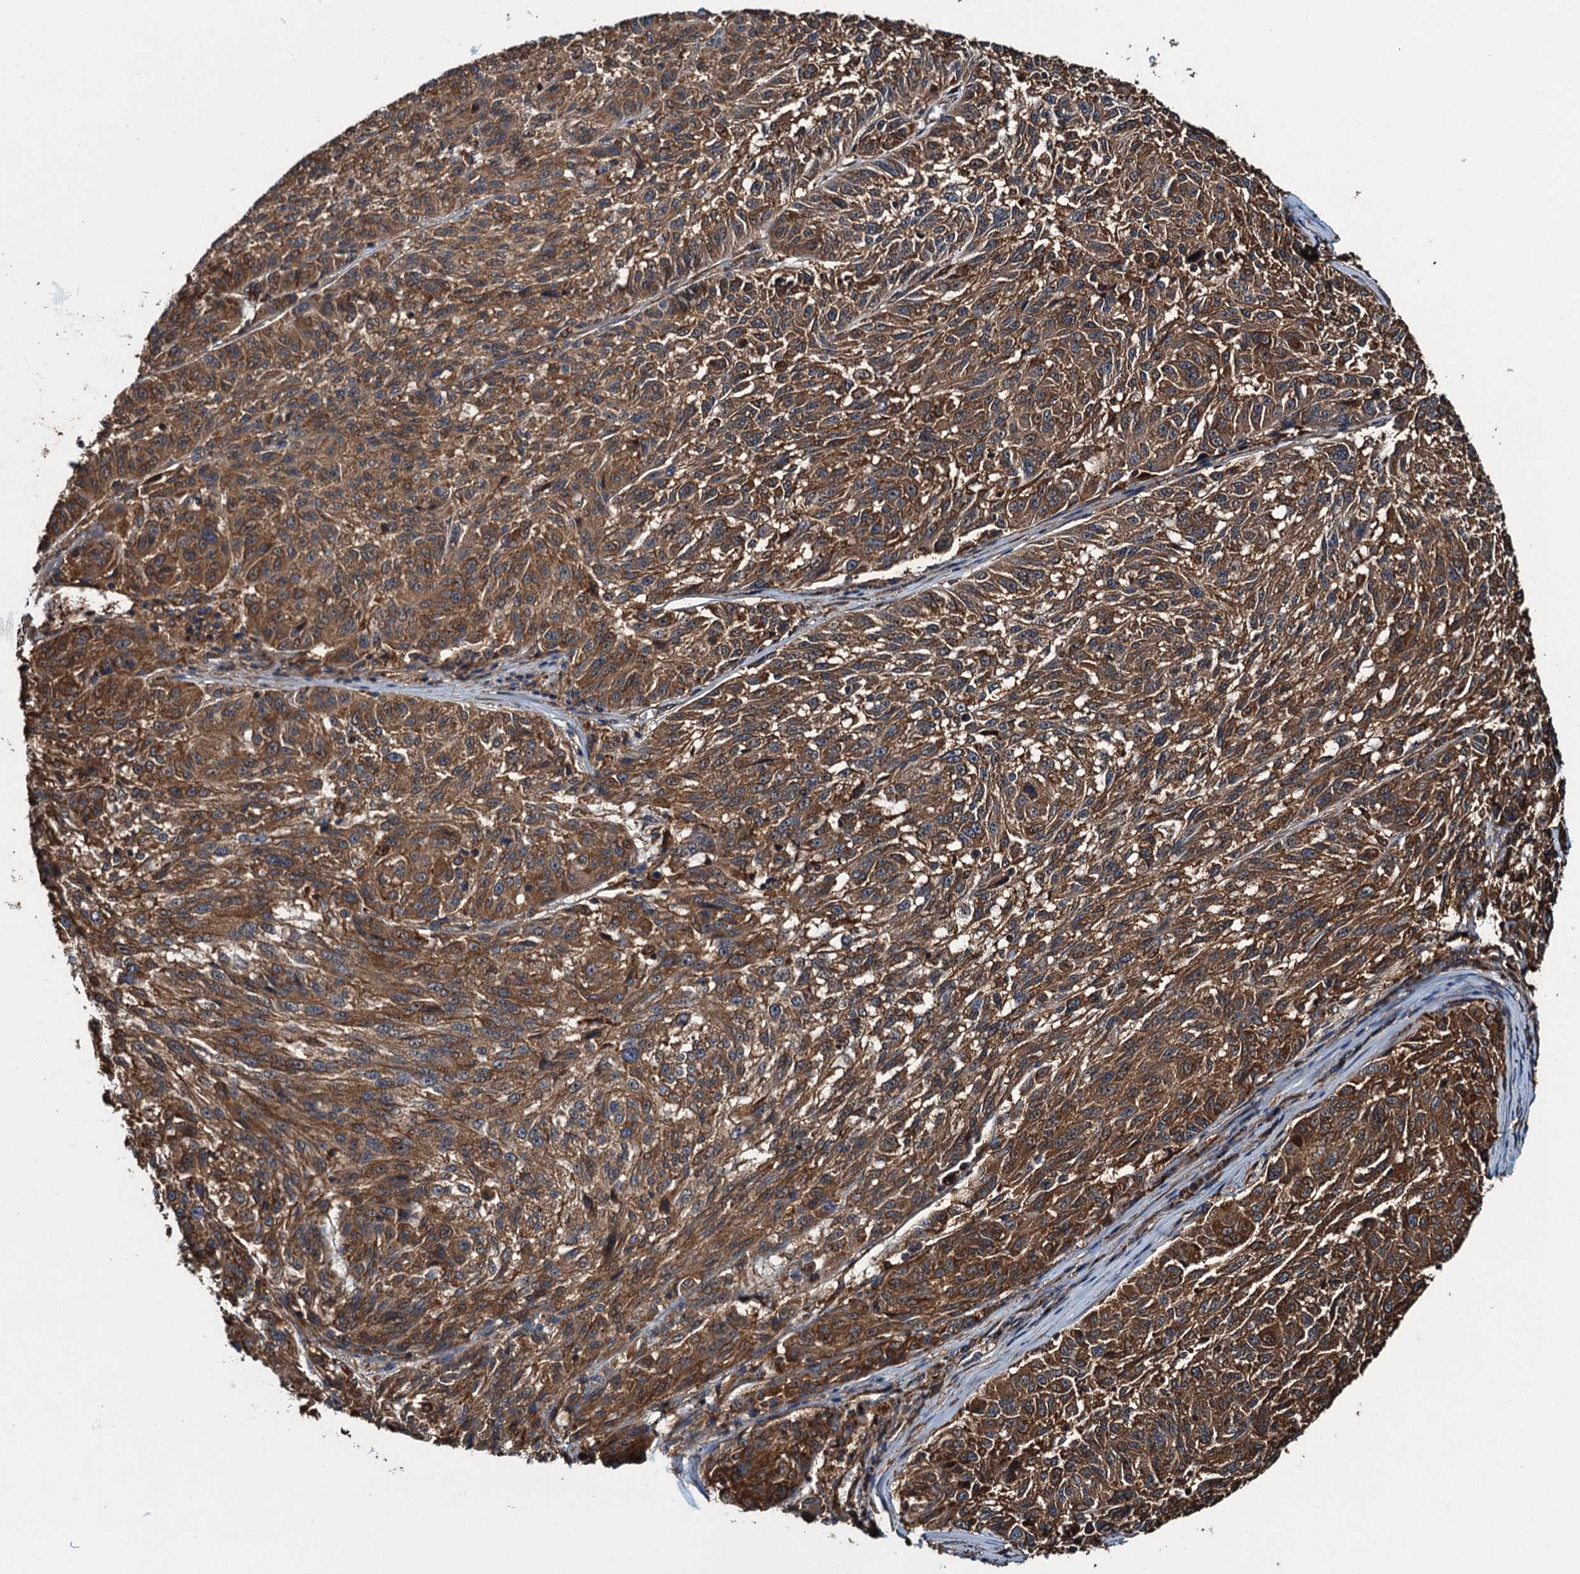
{"staining": {"intensity": "strong", "quantity": ">75%", "location": "cytoplasmic/membranous"}, "tissue": "melanoma", "cell_type": "Tumor cells", "image_type": "cancer", "snomed": [{"axis": "morphology", "description": "Malignant melanoma, NOS"}, {"axis": "topography", "description": "Skin"}], "caption": "Immunohistochemistry (DAB (3,3'-diaminobenzidine)) staining of human melanoma displays strong cytoplasmic/membranous protein positivity in about >75% of tumor cells. The staining was performed using DAB (3,3'-diaminobenzidine), with brown indicating positive protein expression. Nuclei are stained blue with hematoxylin.", "gene": "WHAMM", "patient": {"sex": "male", "age": 53}}